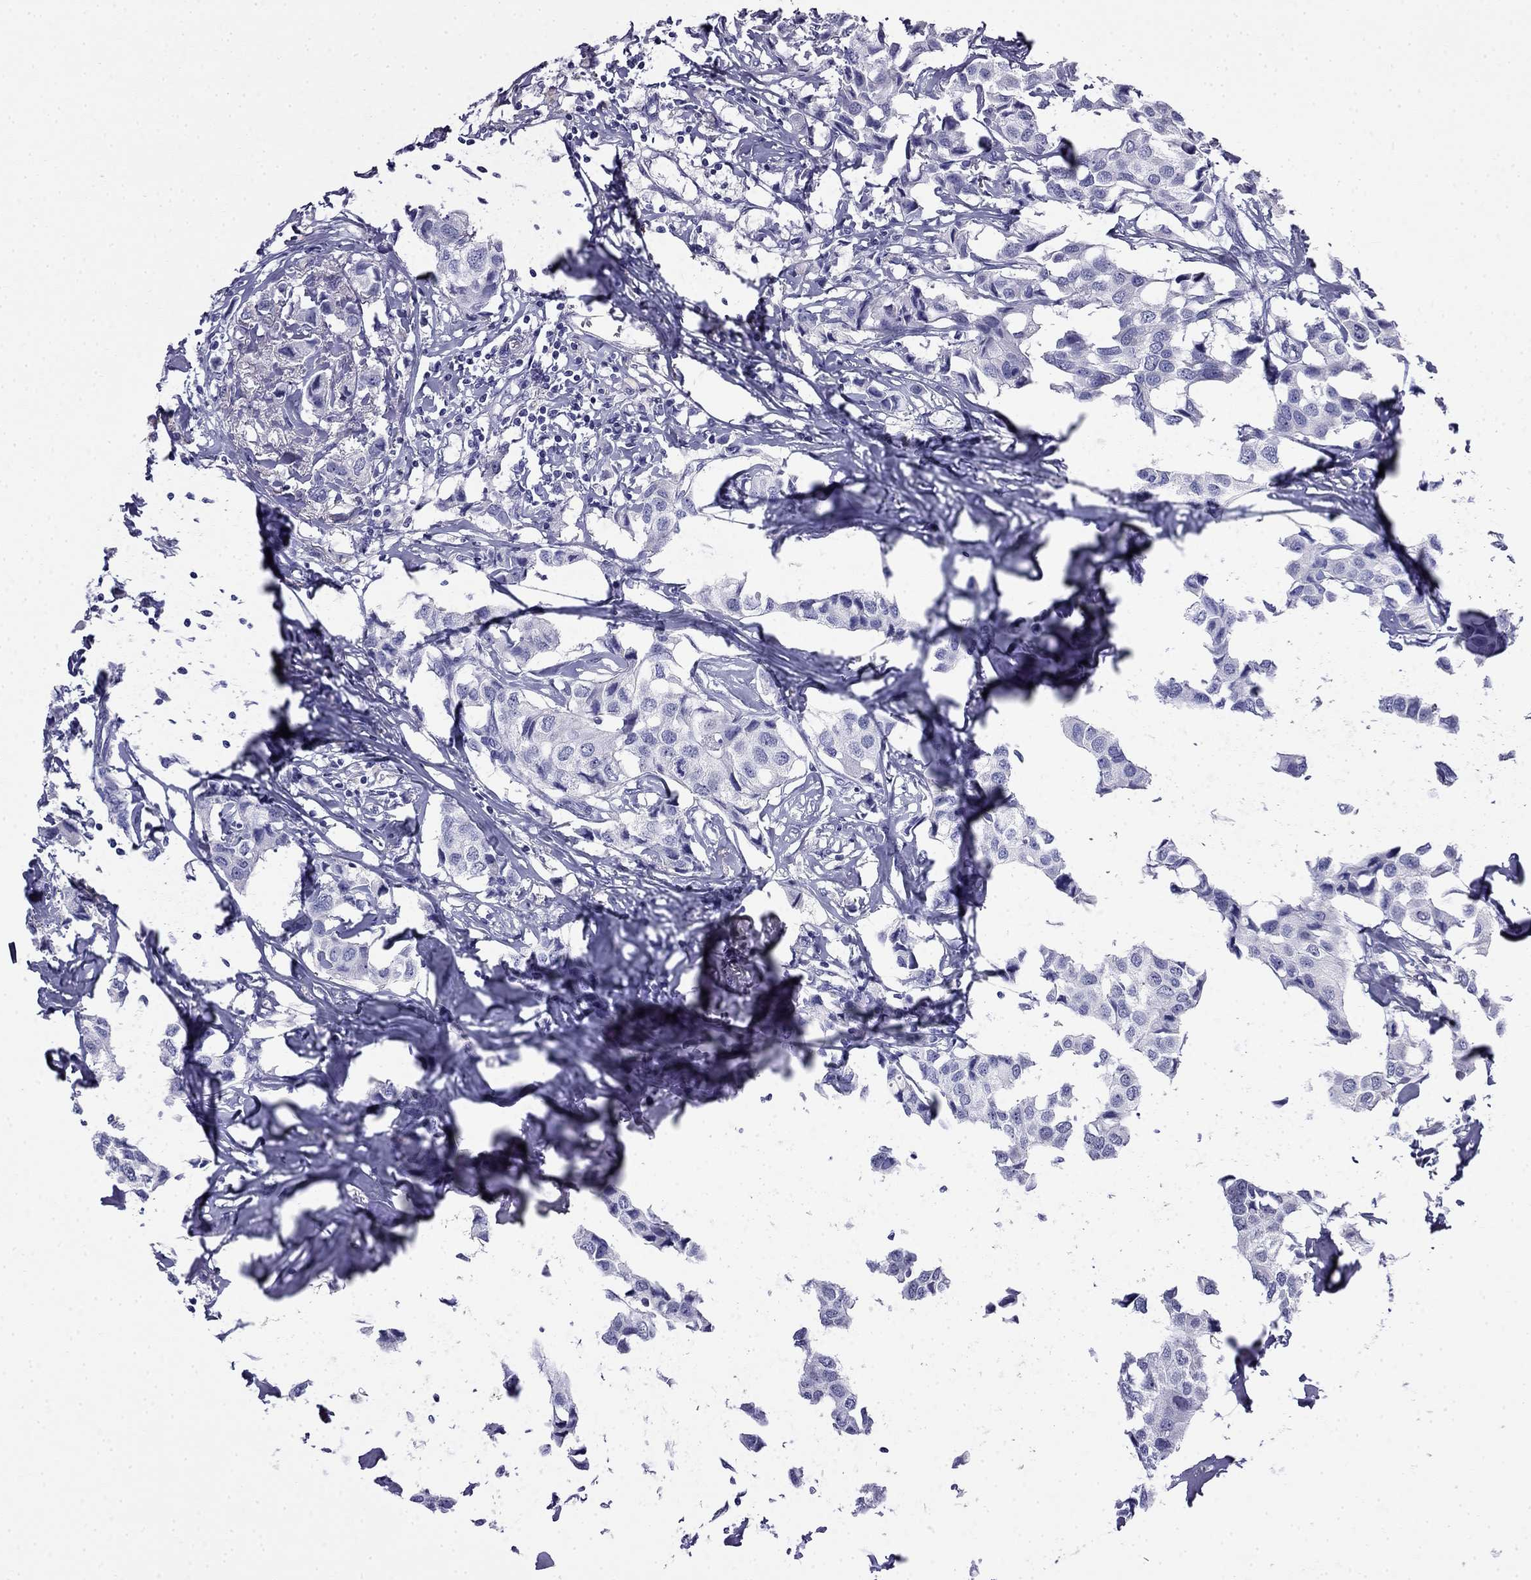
{"staining": {"intensity": "negative", "quantity": "none", "location": "none"}, "tissue": "breast cancer", "cell_type": "Tumor cells", "image_type": "cancer", "snomed": [{"axis": "morphology", "description": "Duct carcinoma"}, {"axis": "topography", "description": "Breast"}], "caption": "Immunohistochemistry (IHC) micrograph of human breast invasive ductal carcinoma stained for a protein (brown), which reveals no positivity in tumor cells.", "gene": "MYO15A", "patient": {"sex": "female", "age": 80}}